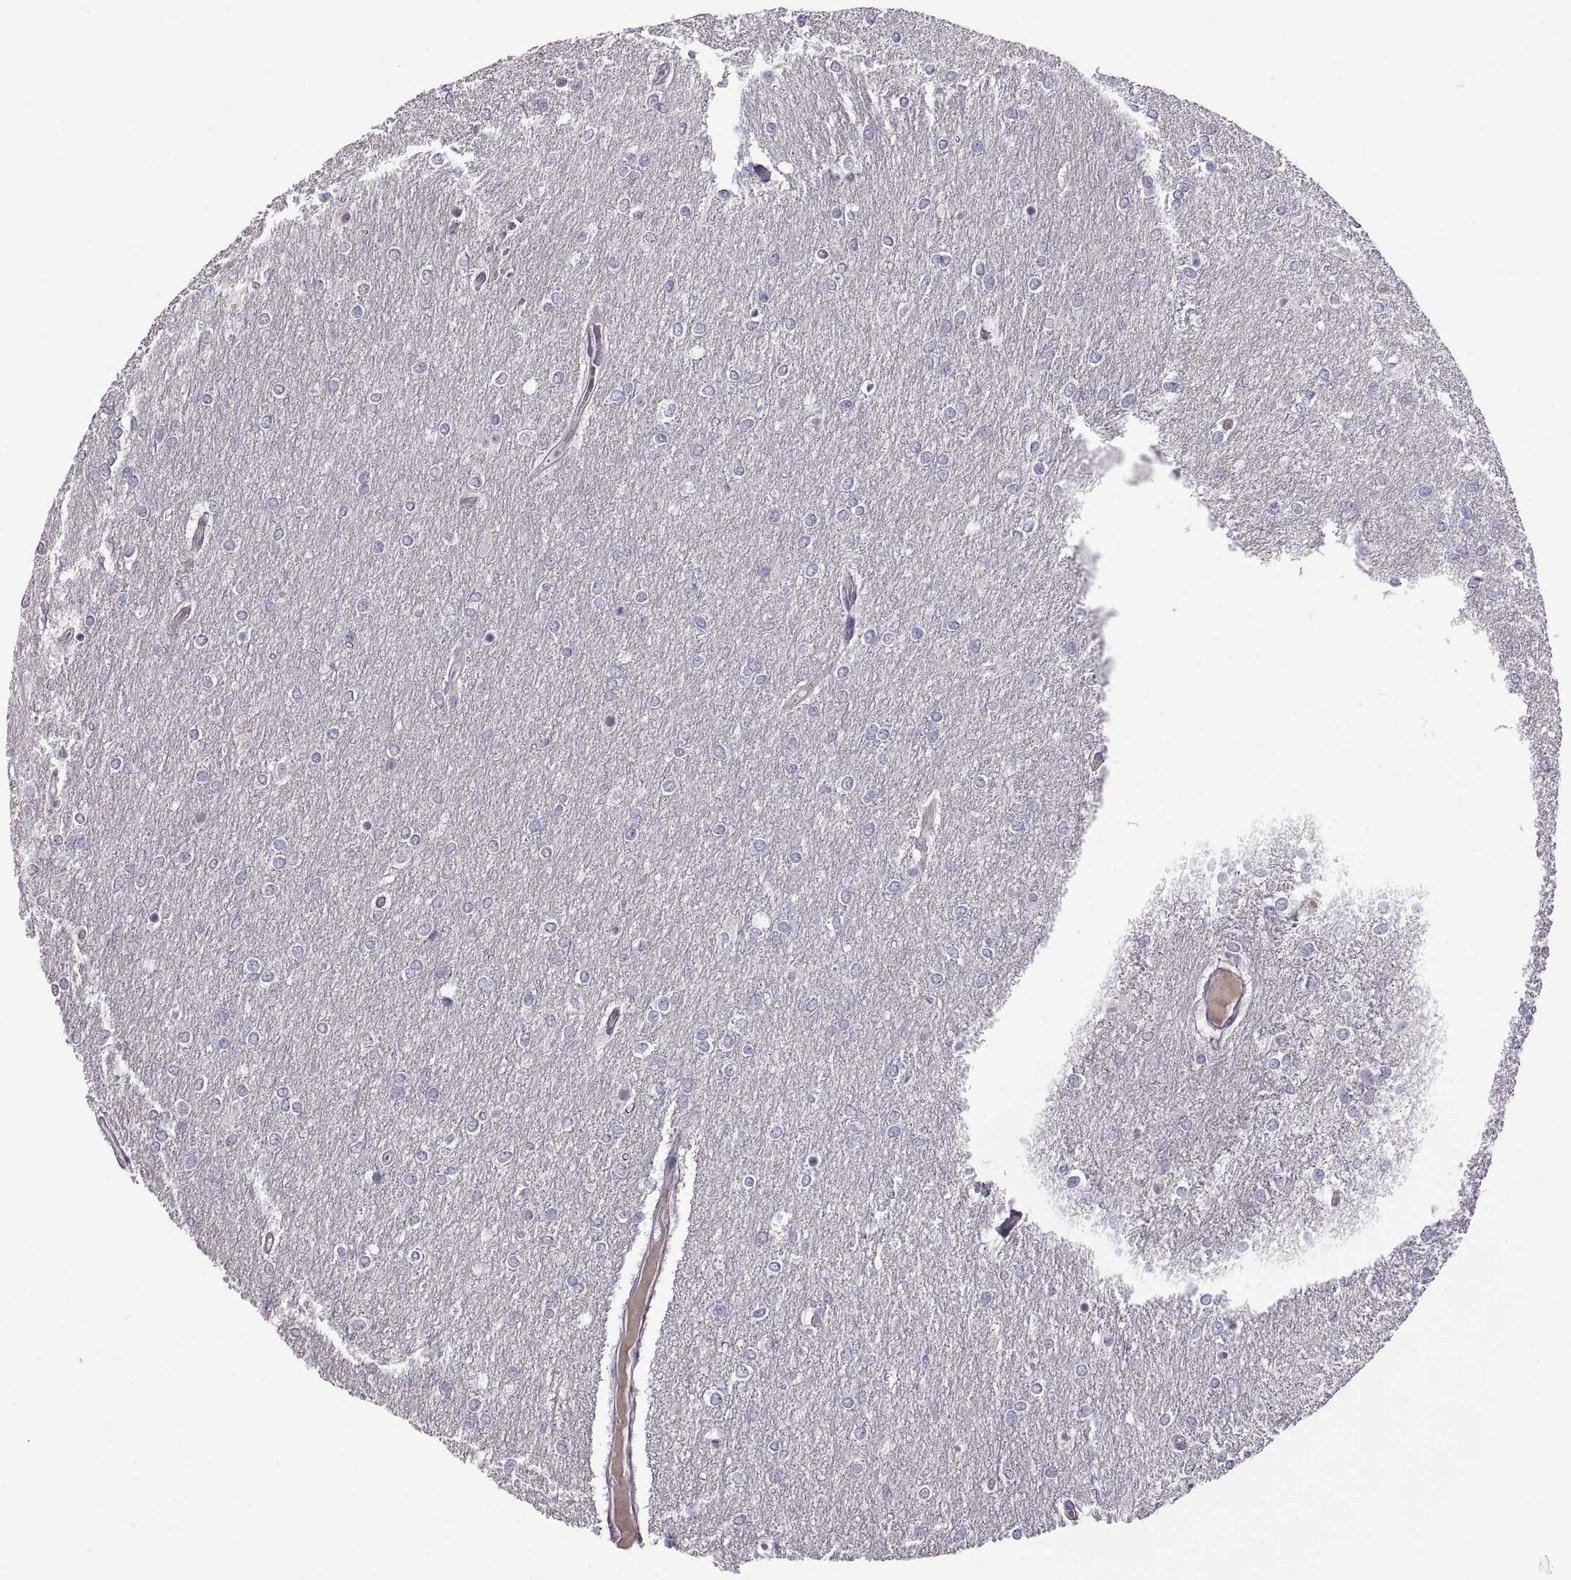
{"staining": {"intensity": "negative", "quantity": "none", "location": "none"}, "tissue": "glioma", "cell_type": "Tumor cells", "image_type": "cancer", "snomed": [{"axis": "morphology", "description": "Glioma, malignant, High grade"}, {"axis": "topography", "description": "Brain"}], "caption": "Human glioma stained for a protein using immunohistochemistry (IHC) demonstrates no positivity in tumor cells.", "gene": "WFDC8", "patient": {"sex": "female", "age": 61}}